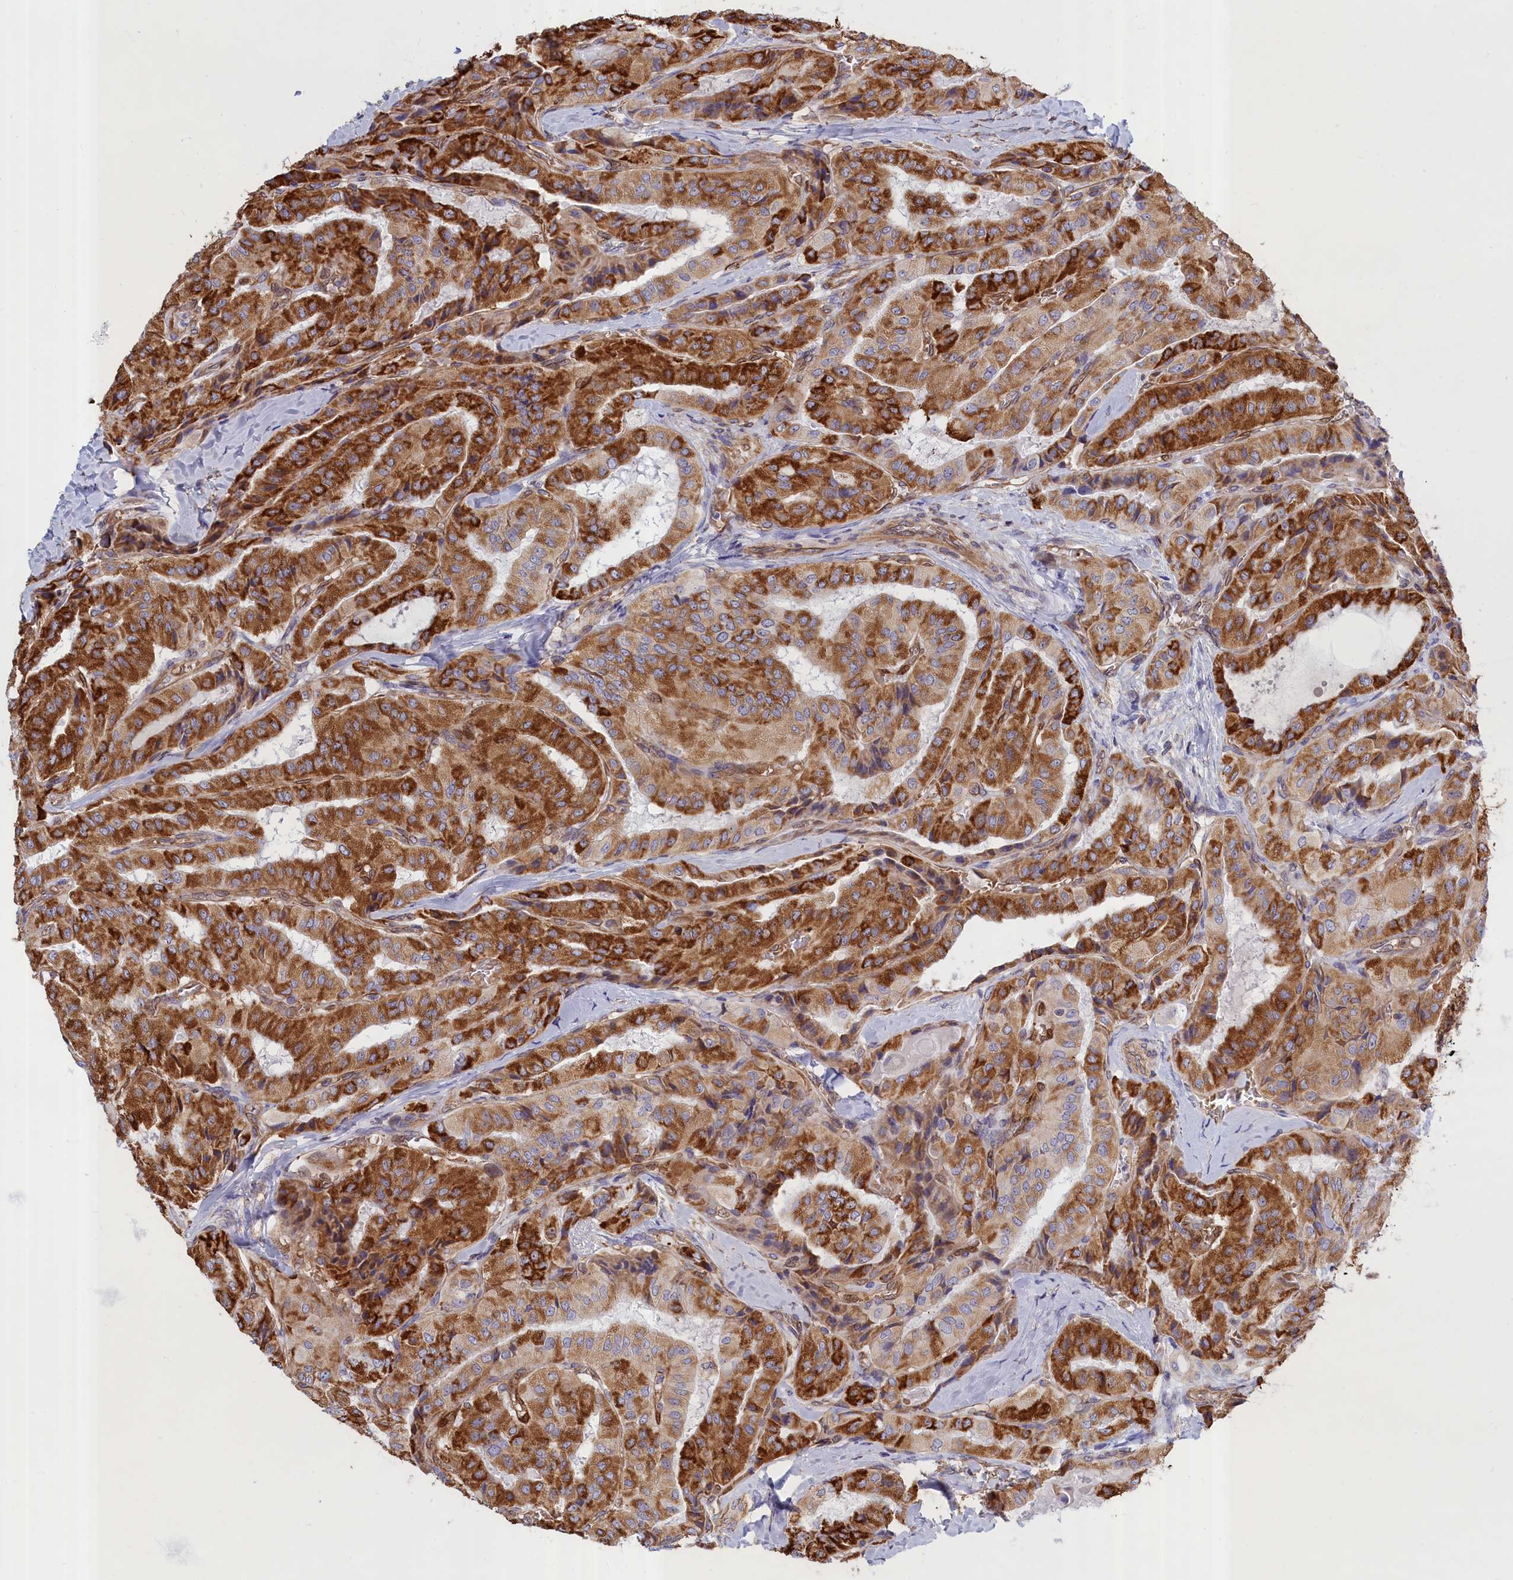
{"staining": {"intensity": "strong", "quantity": ">75%", "location": "cytoplasmic/membranous"}, "tissue": "thyroid cancer", "cell_type": "Tumor cells", "image_type": "cancer", "snomed": [{"axis": "morphology", "description": "Normal tissue, NOS"}, {"axis": "morphology", "description": "Papillary adenocarcinoma, NOS"}, {"axis": "topography", "description": "Thyroid gland"}], "caption": "A high-resolution image shows IHC staining of papillary adenocarcinoma (thyroid), which reveals strong cytoplasmic/membranous expression in approximately >75% of tumor cells.", "gene": "ABCC12", "patient": {"sex": "female", "age": 59}}